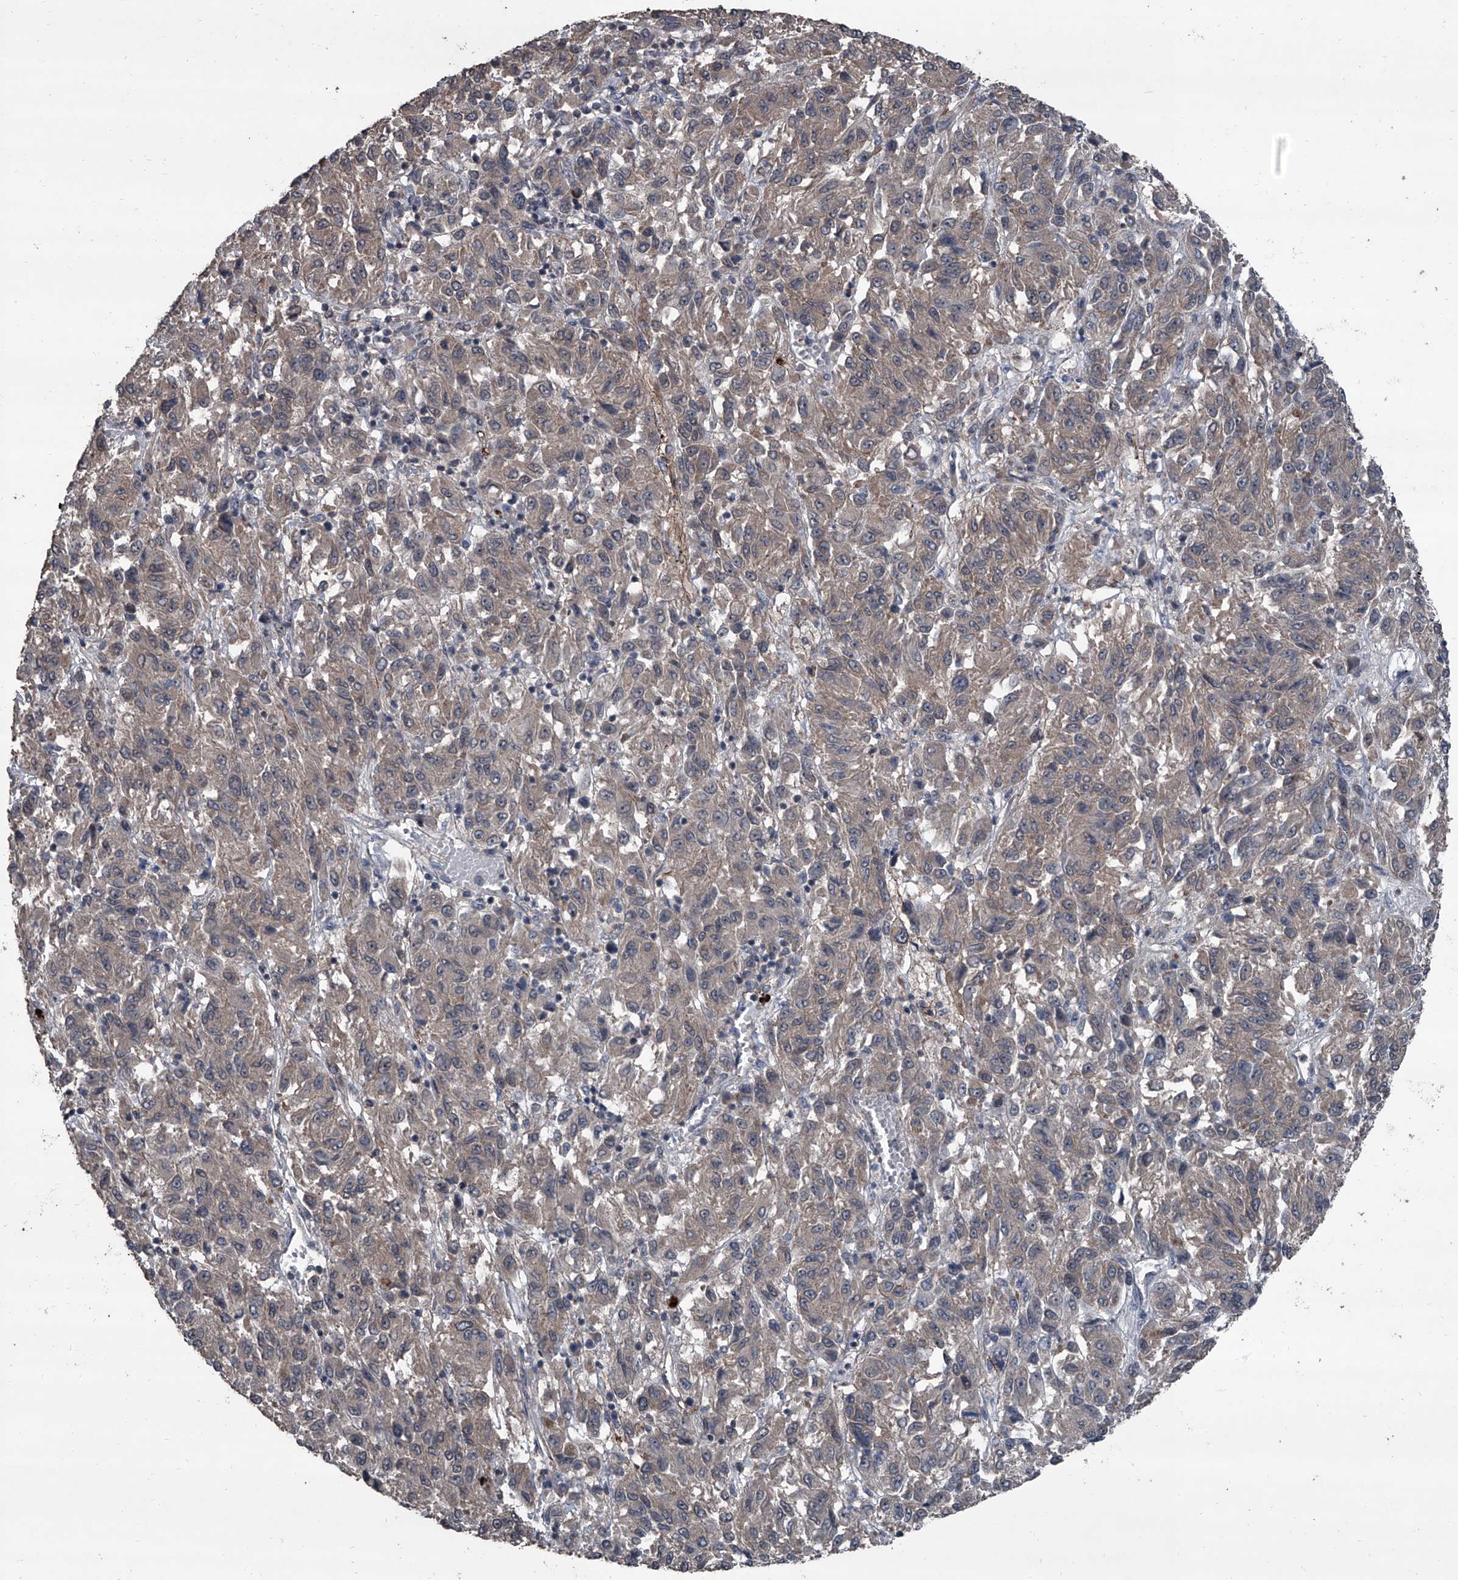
{"staining": {"intensity": "weak", "quantity": ">75%", "location": "cytoplasmic/membranous,nuclear"}, "tissue": "melanoma", "cell_type": "Tumor cells", "image_type": "cancer", "snomed": [{"axis": "morphology", "description": "Malignant melanoma, Metastatic site"}, {"axis": "topography", "description": "Lung"}], "caption": "DAB immunohistochemical staining of malignant melanoma (metastatic site) reveals weak cytoplasmic/membranous and nuclear protein staining in approximately >75% of tumor cells. The protein is stained brown, and the nuclei are stained in blue (DAB IHC with brightfield microscopy, high magnification).", "gene": "OARD1", "patient": {"sex": "male", "age": 64}}